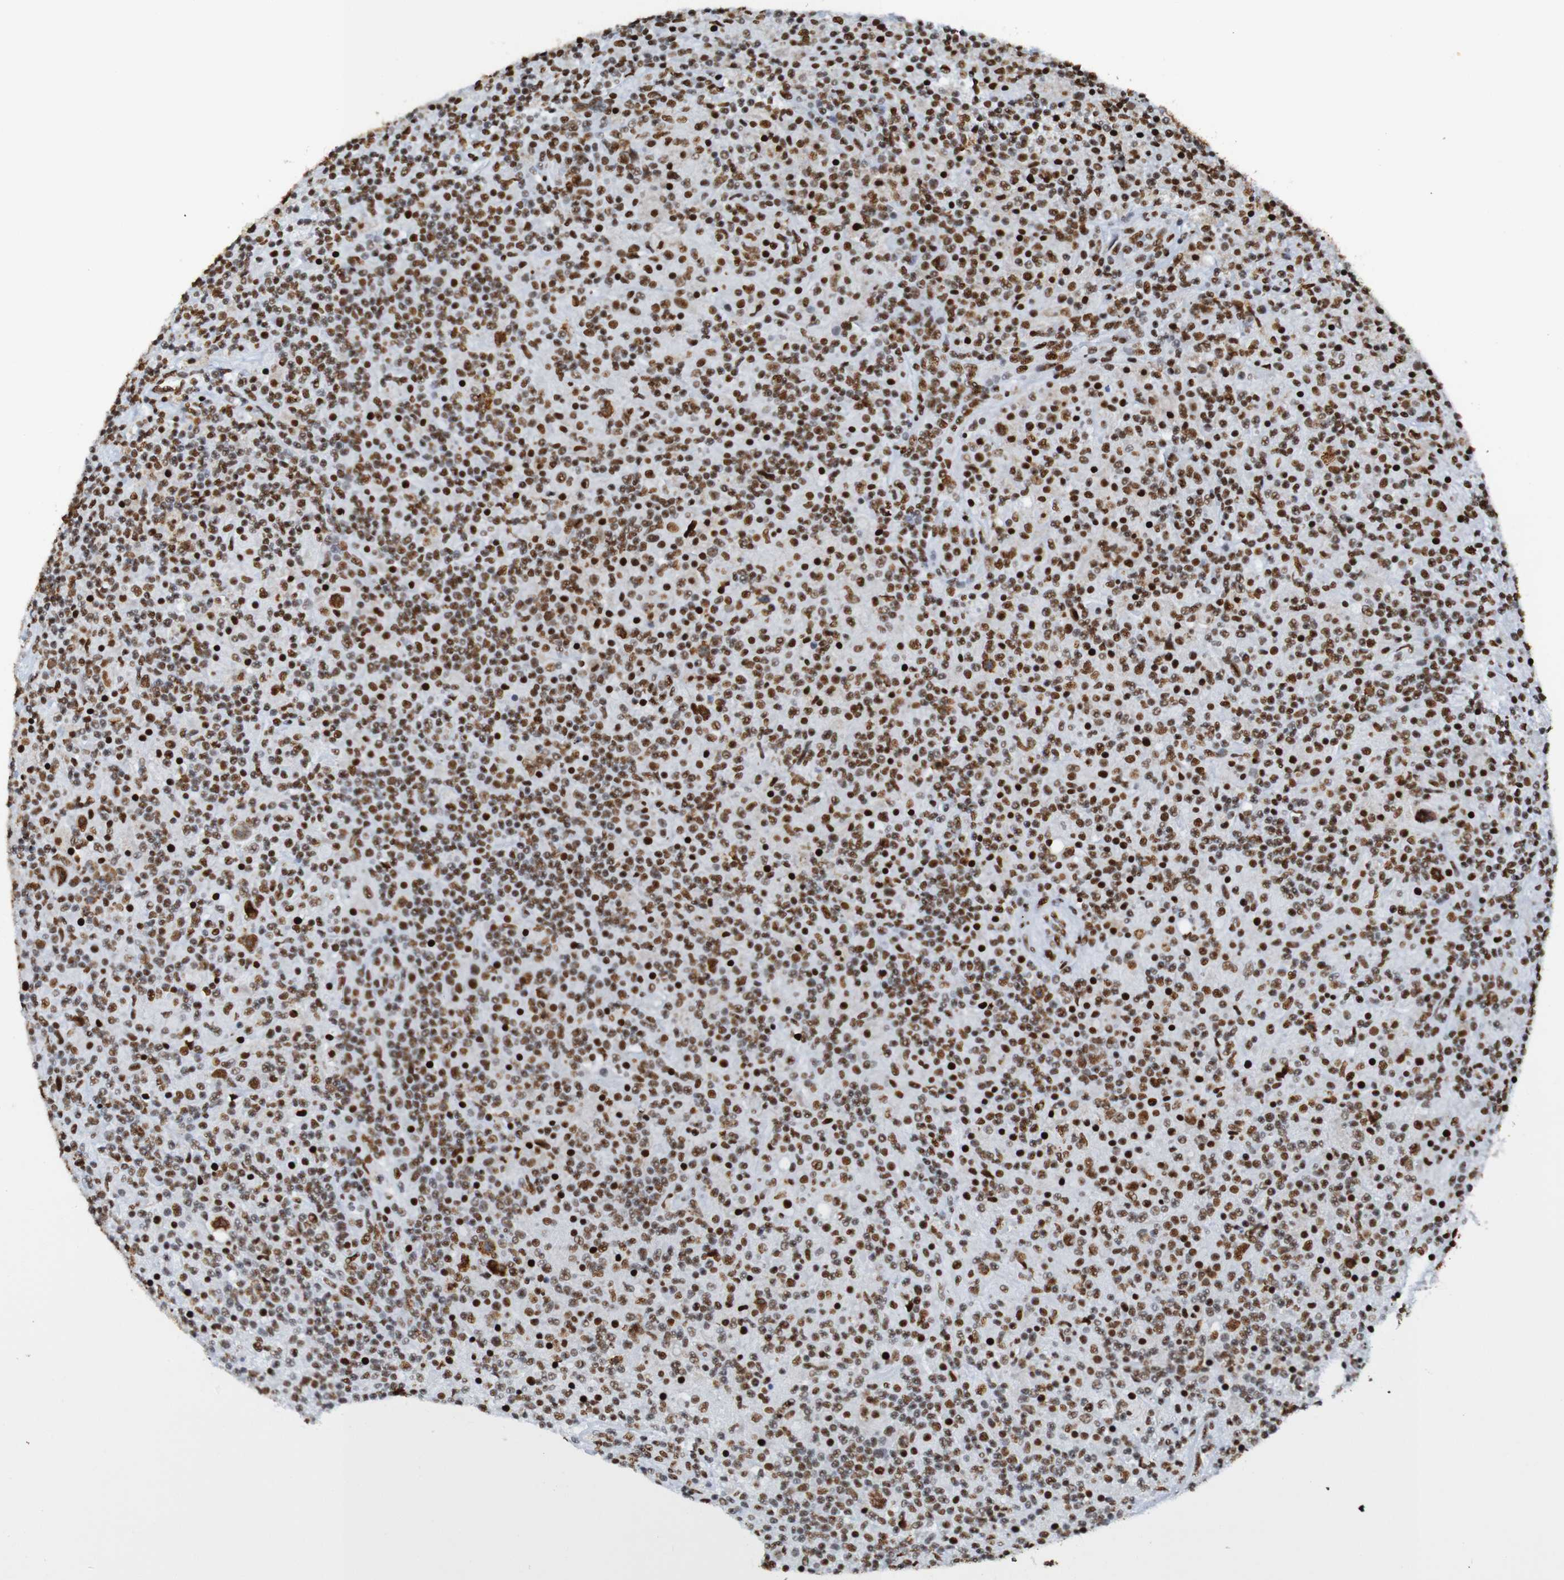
{"staining": {"intensity": "strong", "quantity": ">75%", "location": "cytoplasmic/membranous,nuclear"}, "tissue": "lymphoma", "cell_type": "Tumor cells", "image_type": "cancer", "snomed": [{"axis": "morphology", "description": "Hodgkin's disease, NOS"}, {"axis": "topography", "description": "Lymph node"}], "caption": "Protein staining of lymphoma tissue exhibits strong cytoplasmic/membranous and nuclear positivity in approximately >75% of tumor cells.", "gene": "SRSF3", "patient": {"sex": "male", "age": 70}}